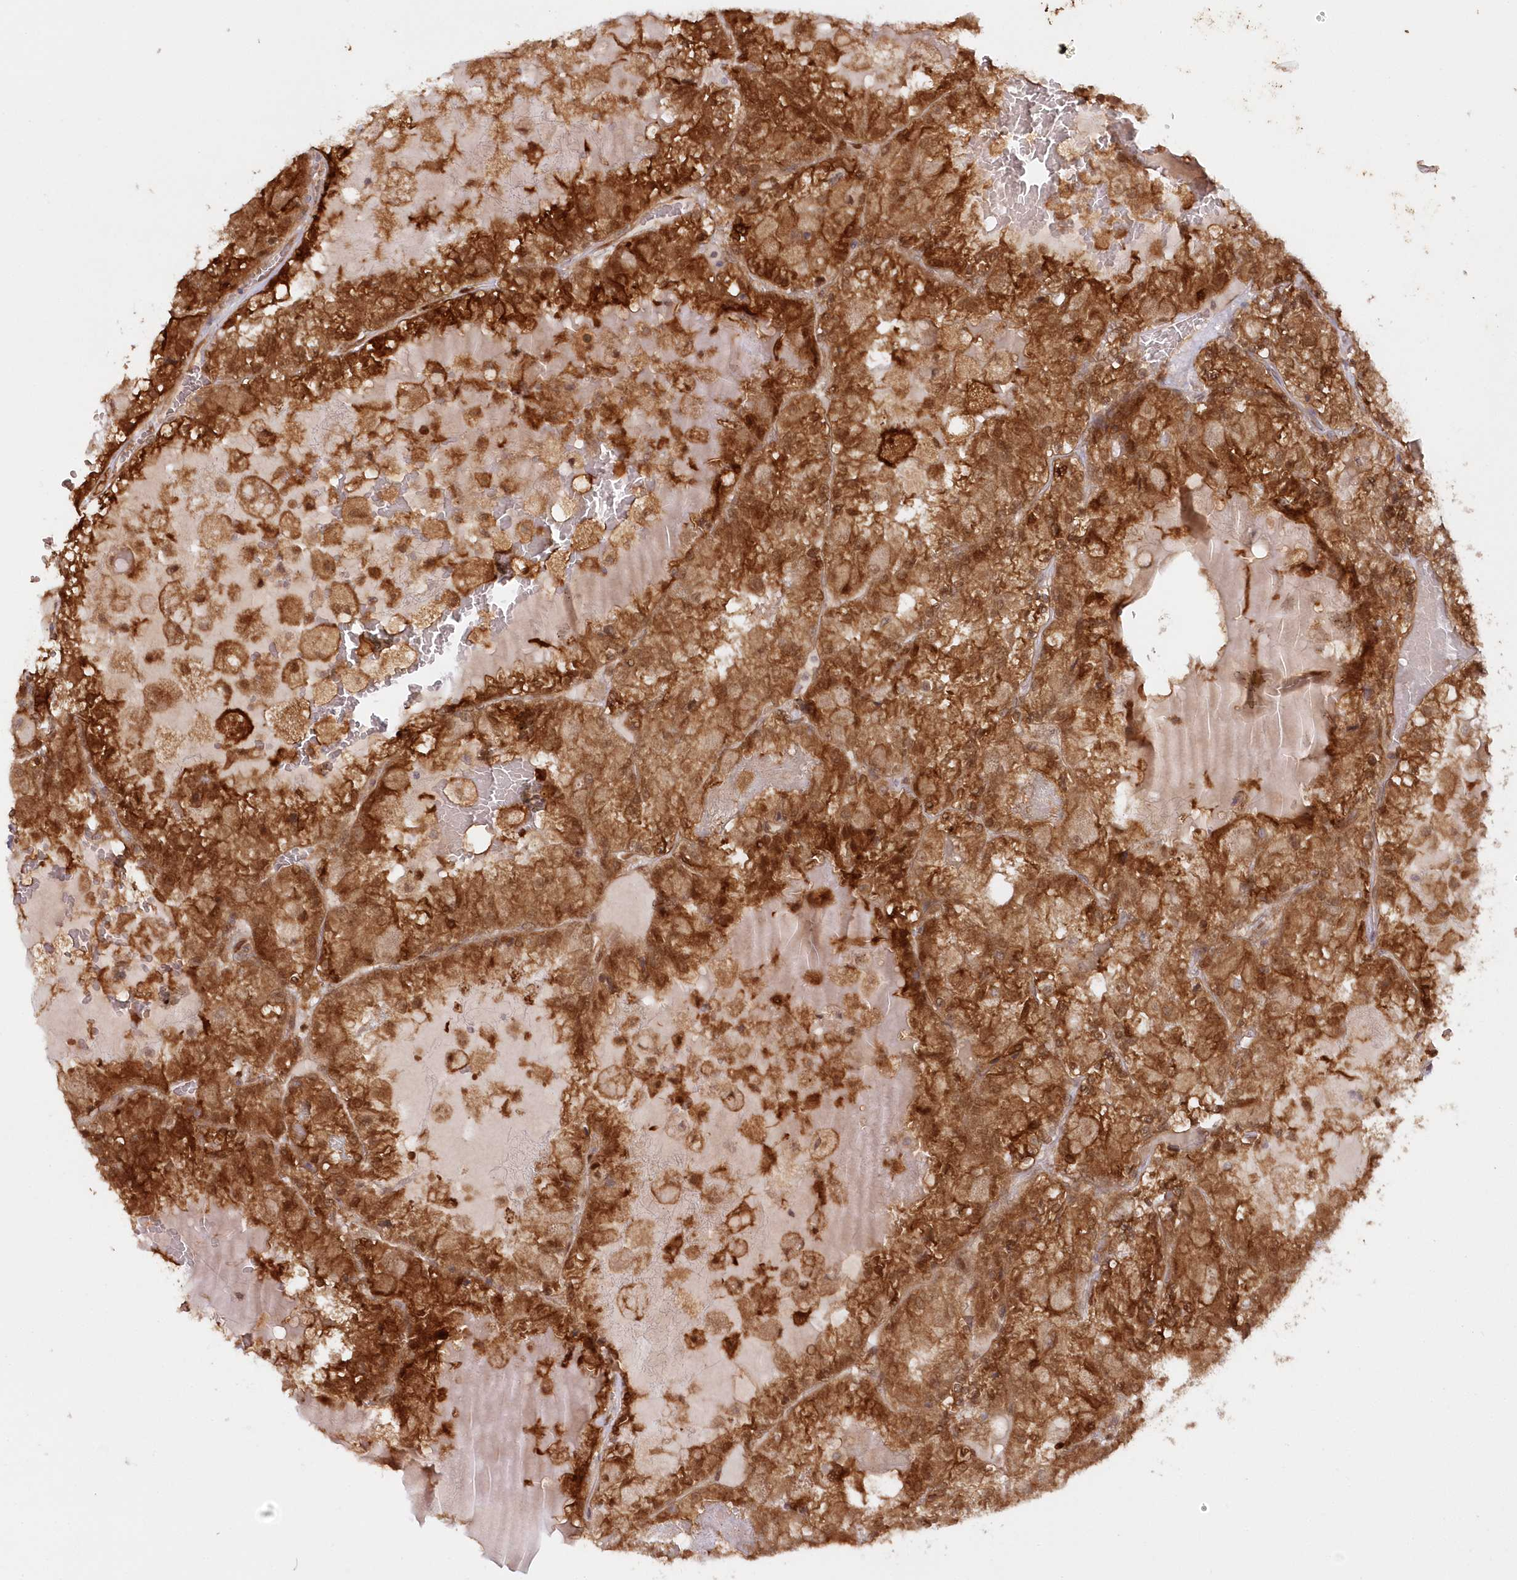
{"staining": {"intensity": "moderate", "quantity": ">75%", "location": "cytoplasmic/membranous,nuclear"}, "tissue": "renal cancer", "cell_type": "Tumor cells", "image_type": "cancer", "snomed": [{"axis": "morphology", "description": "Adenocarcinoma, NOS"}, {"axis": "topography", "description": "Kidney"}], "caption": "Protein staining shows moderate cytoplasmic/membranous and nuclear expression in approximately >75% of tumor cells in adenocarcinoma (renal). (DAB IHC, brown staining for protein, blue staining for nuclei).", "gene": "GBE1", "patient": {"sex": "female", "age": 56}}